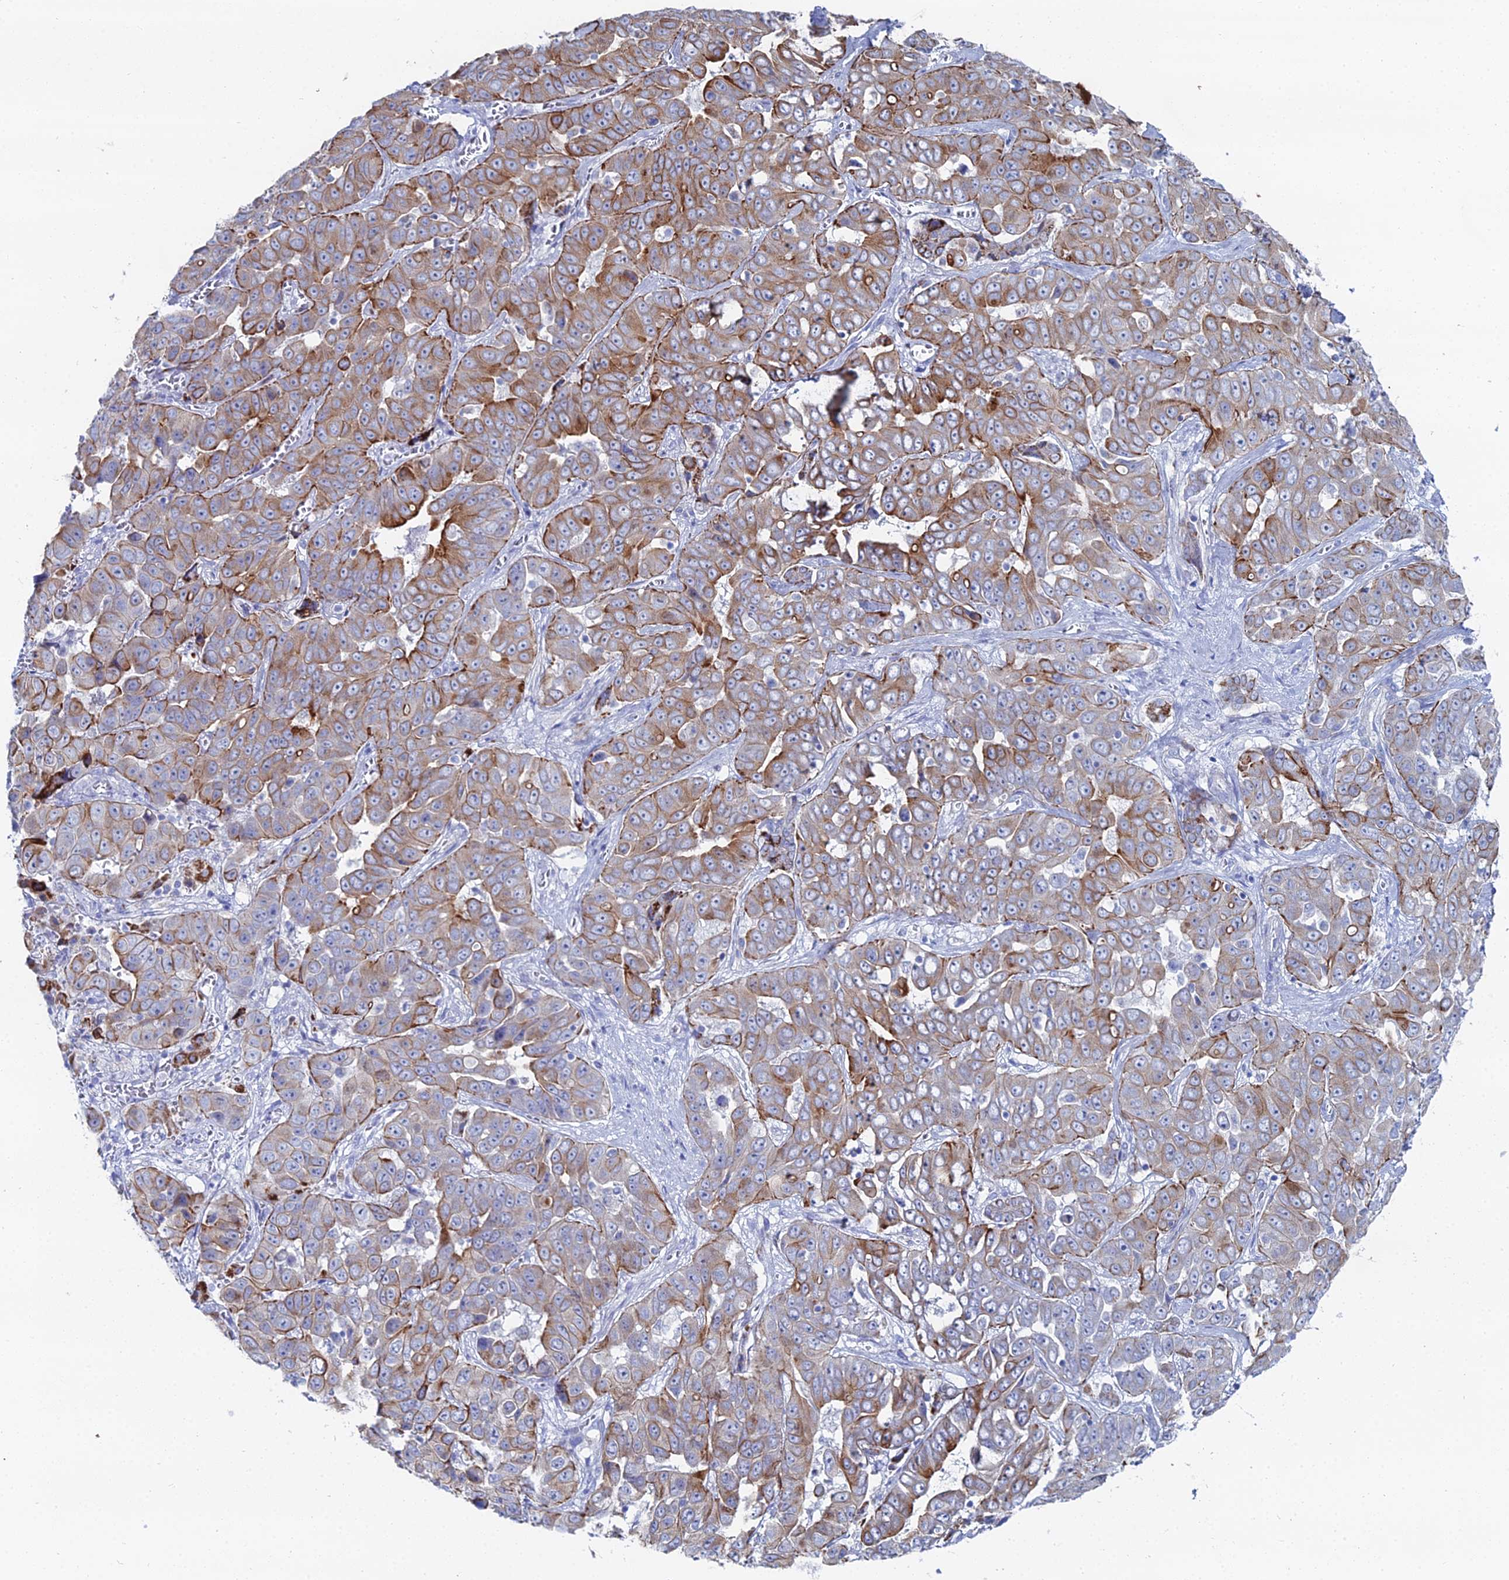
{"staining": {"intensity": "moderate", "quantity": "25%-75%", "location": "cytoplasmic/membranous"}, "tissue": "liver cancer", "cell_type": "Tumor cells", "image_type": "cancer", "snomed": [{"axis": "morphology", "description": "Cholangiocarcinoma"}, {"axis": "topography", "description": "Liver"}], "caption": "The histopathology image displays a brown stain indicating the presence of a protein in the cytoplasmic/membranous of tumor cells in liver cancer.", "gene": "DHX34", "patient": {"sex": "female", "age": 52}}